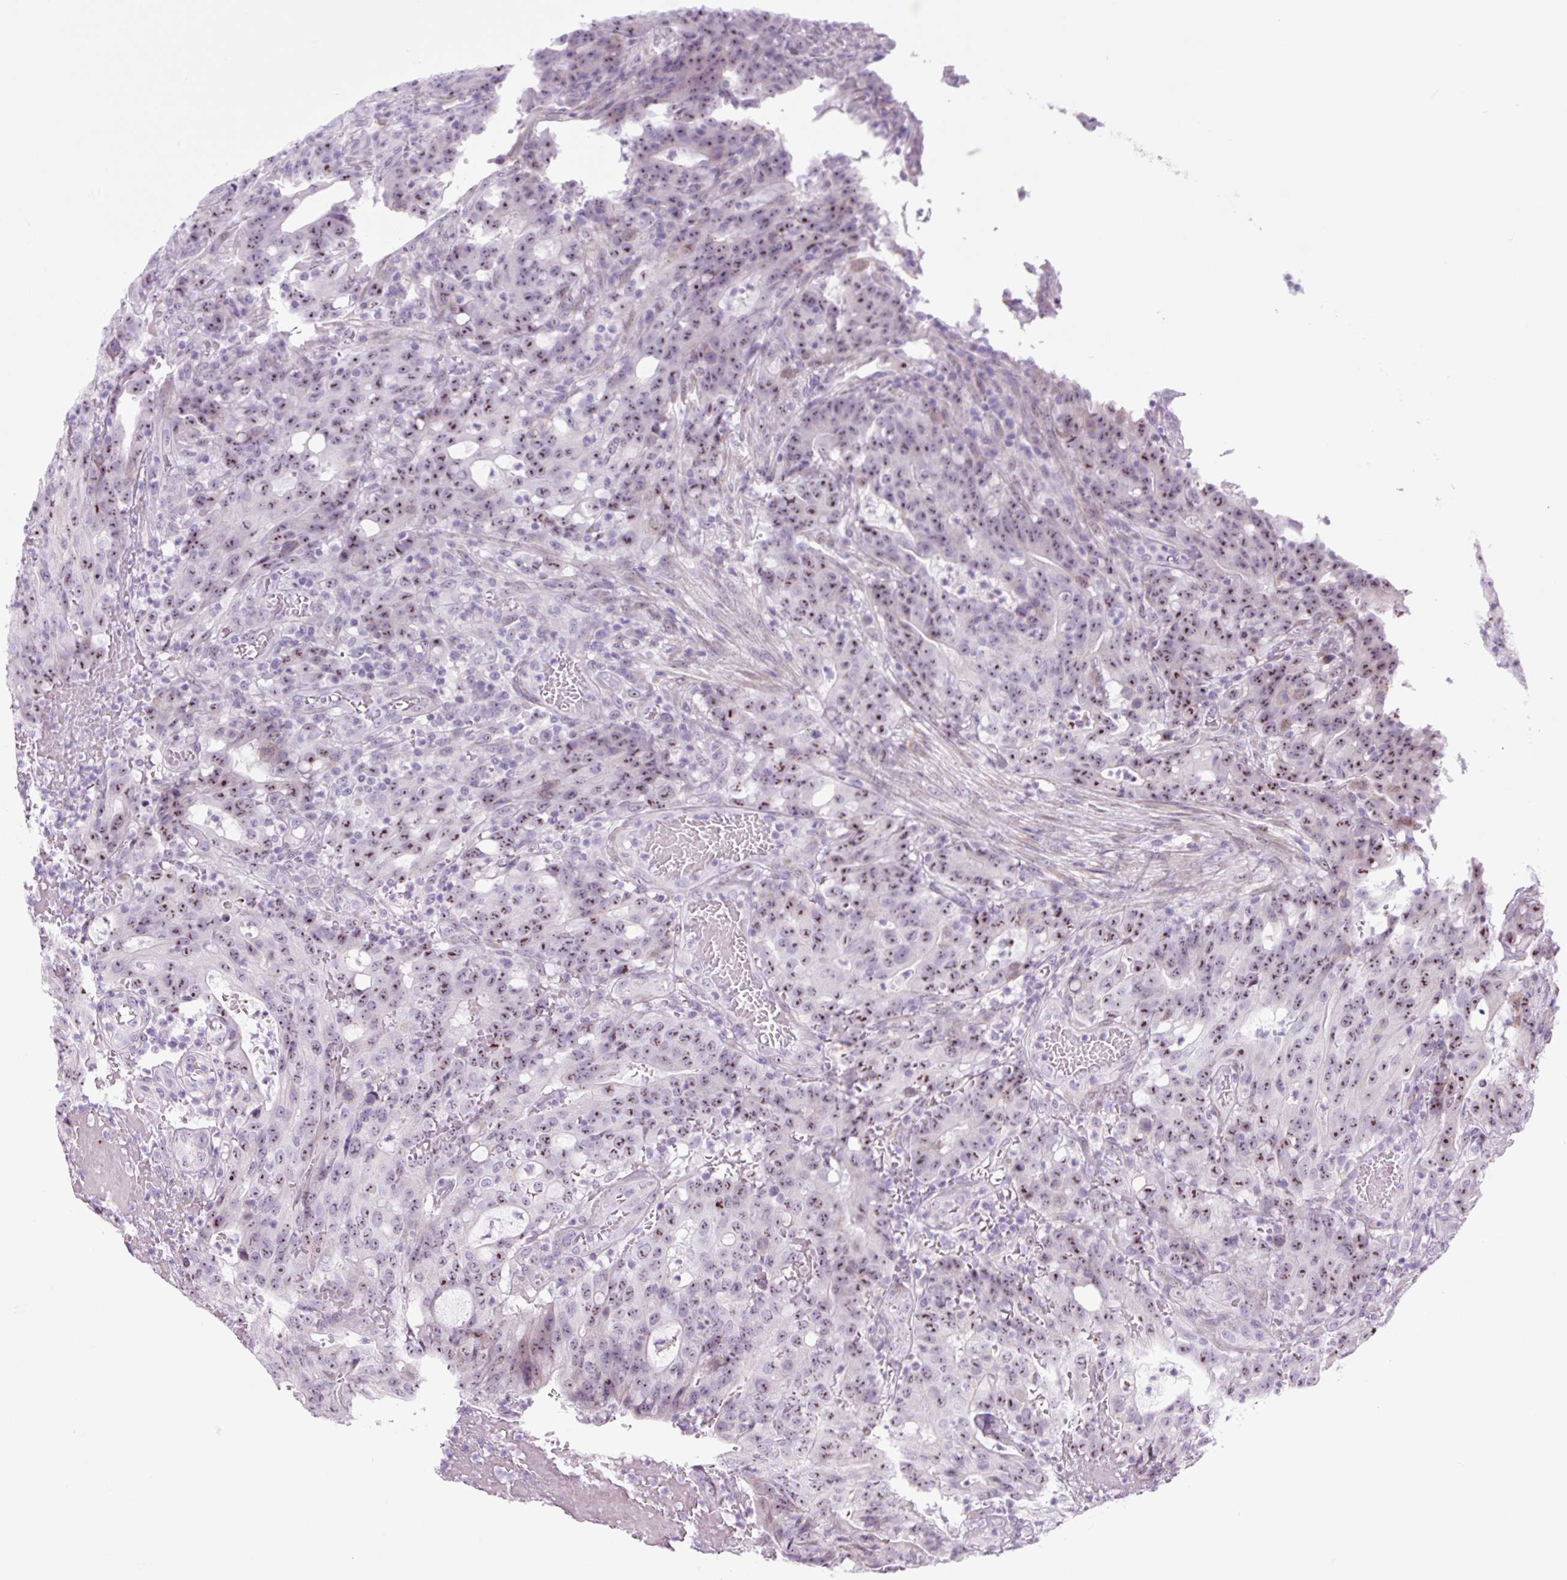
{"staining": {"intensity": "moderate", "quantity": ">75%", "location": "nuclear"}, "tissue": "colorectal cancer", "cell_type": "Tumor cells", "image_type": "cancer", "snomed": [{"axis": "morphology", "description": "Adenocarcinoma, NOS"}, {"axis": "topography", "description": "Colon"}], "caption": "About >75% of tumor cells in human colorectal cancer (adenocarcinoma) show moderate nuclear protein staining as visualized by brown immunohistochemical staining.", "gene": "RRS1", "patient": {"sex": "male", "age": 83}}